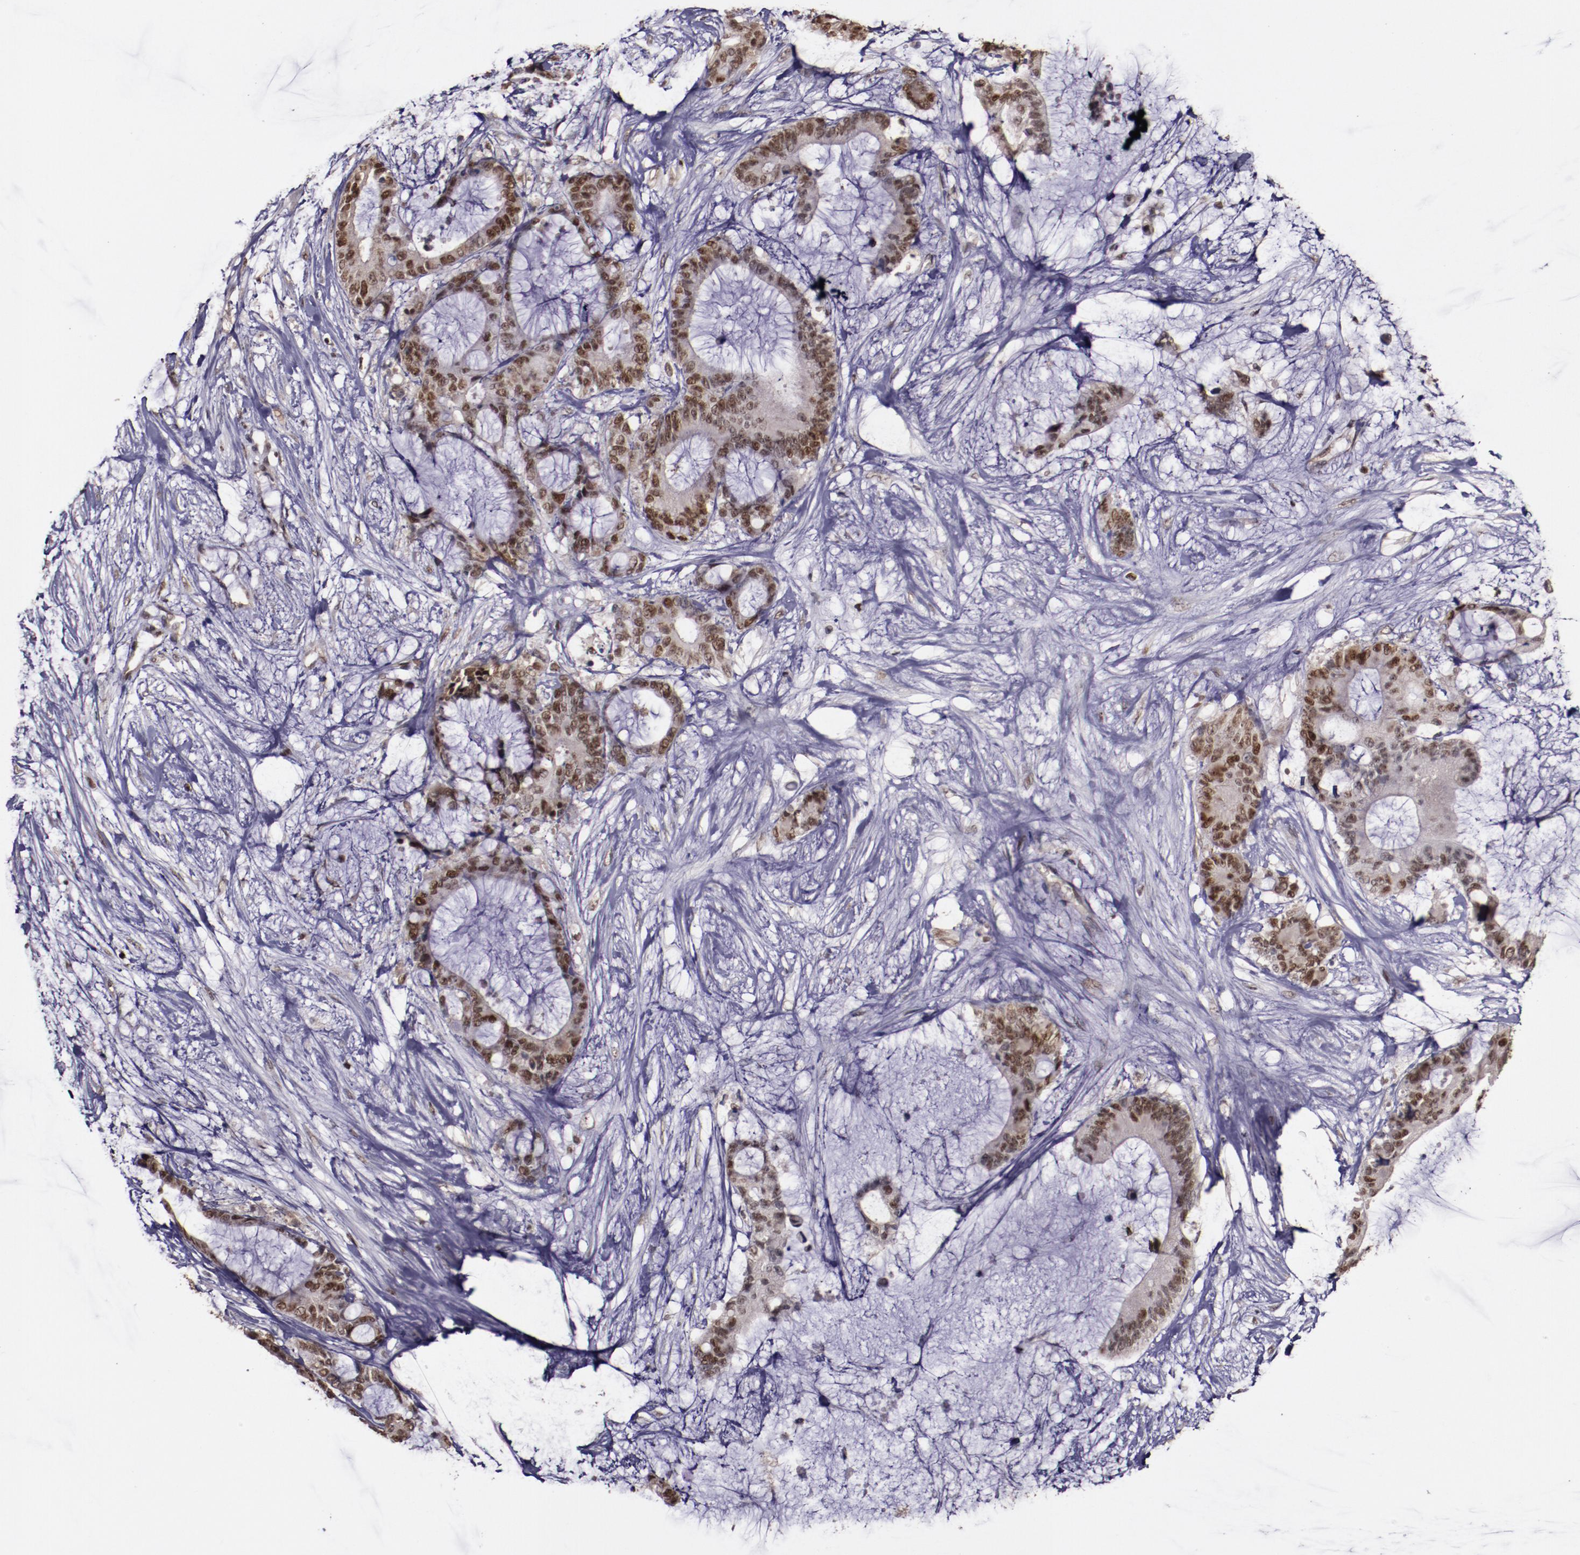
{"staining": {"intensity": "strong", "quantity": ">75%", "location": "nuclear"}, "tissue": "liver cancer", "cell_type": "Tumor cells", "image_type": "cancer", "snomed": [{"axis": "morphology", "description": "Cholangiocarcinoma"}, {"axis": "topography", "description": "Liver"}], "caption": "Liver cancer was stained to show a protein in brown. There is high levels of strong nuclear staining in approximately >75% of tumor cells. The staining was performed using DAB to visualize the protein expression in brown, while the nuclei were stained in blue with hematoxylin (Magnification: 20x).", "gene": "CHEK2", "patient": {"sex": "female", "age": 73}}